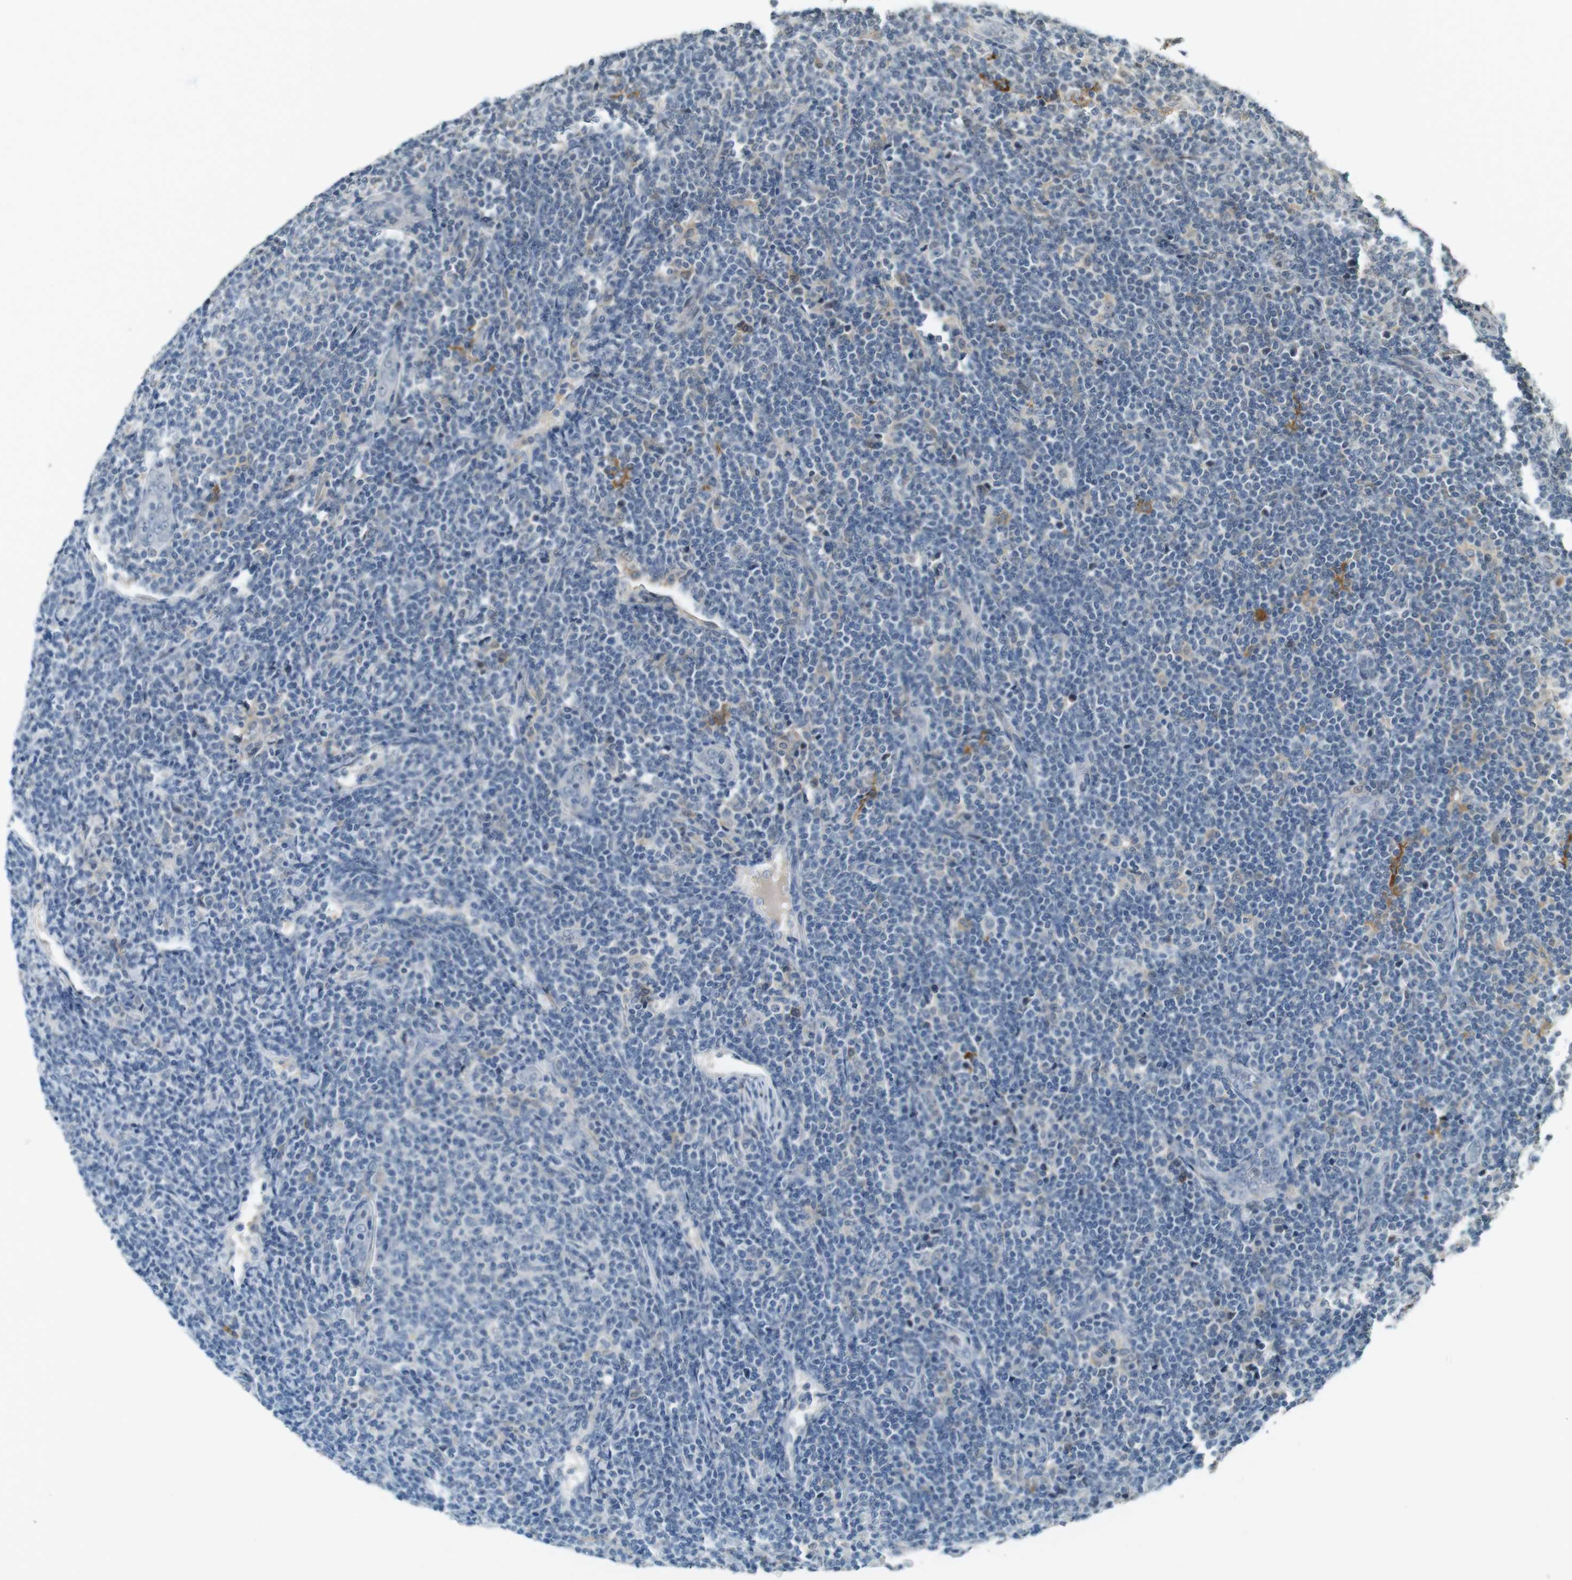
{"staining": {"intensity": "negative", "quantity": "none", "location": "none"}, "tissue": "lymphoma", "cell_type": "Tumor cells", "image_type": "cancer", "snomed": [{"axis": "morphology", "description": "Malignant lymphoma, non-Hodgkin's type, Low grade"}, {"axis": "topography", "description": "Lymph node"}], "caption": "Tumor cells show no significant protein positivity in malignant lymphoma, non-Hodgkin's type (low-grade).", "gene": "CDK14", "patient": {"sex": "male", "age": 66}}